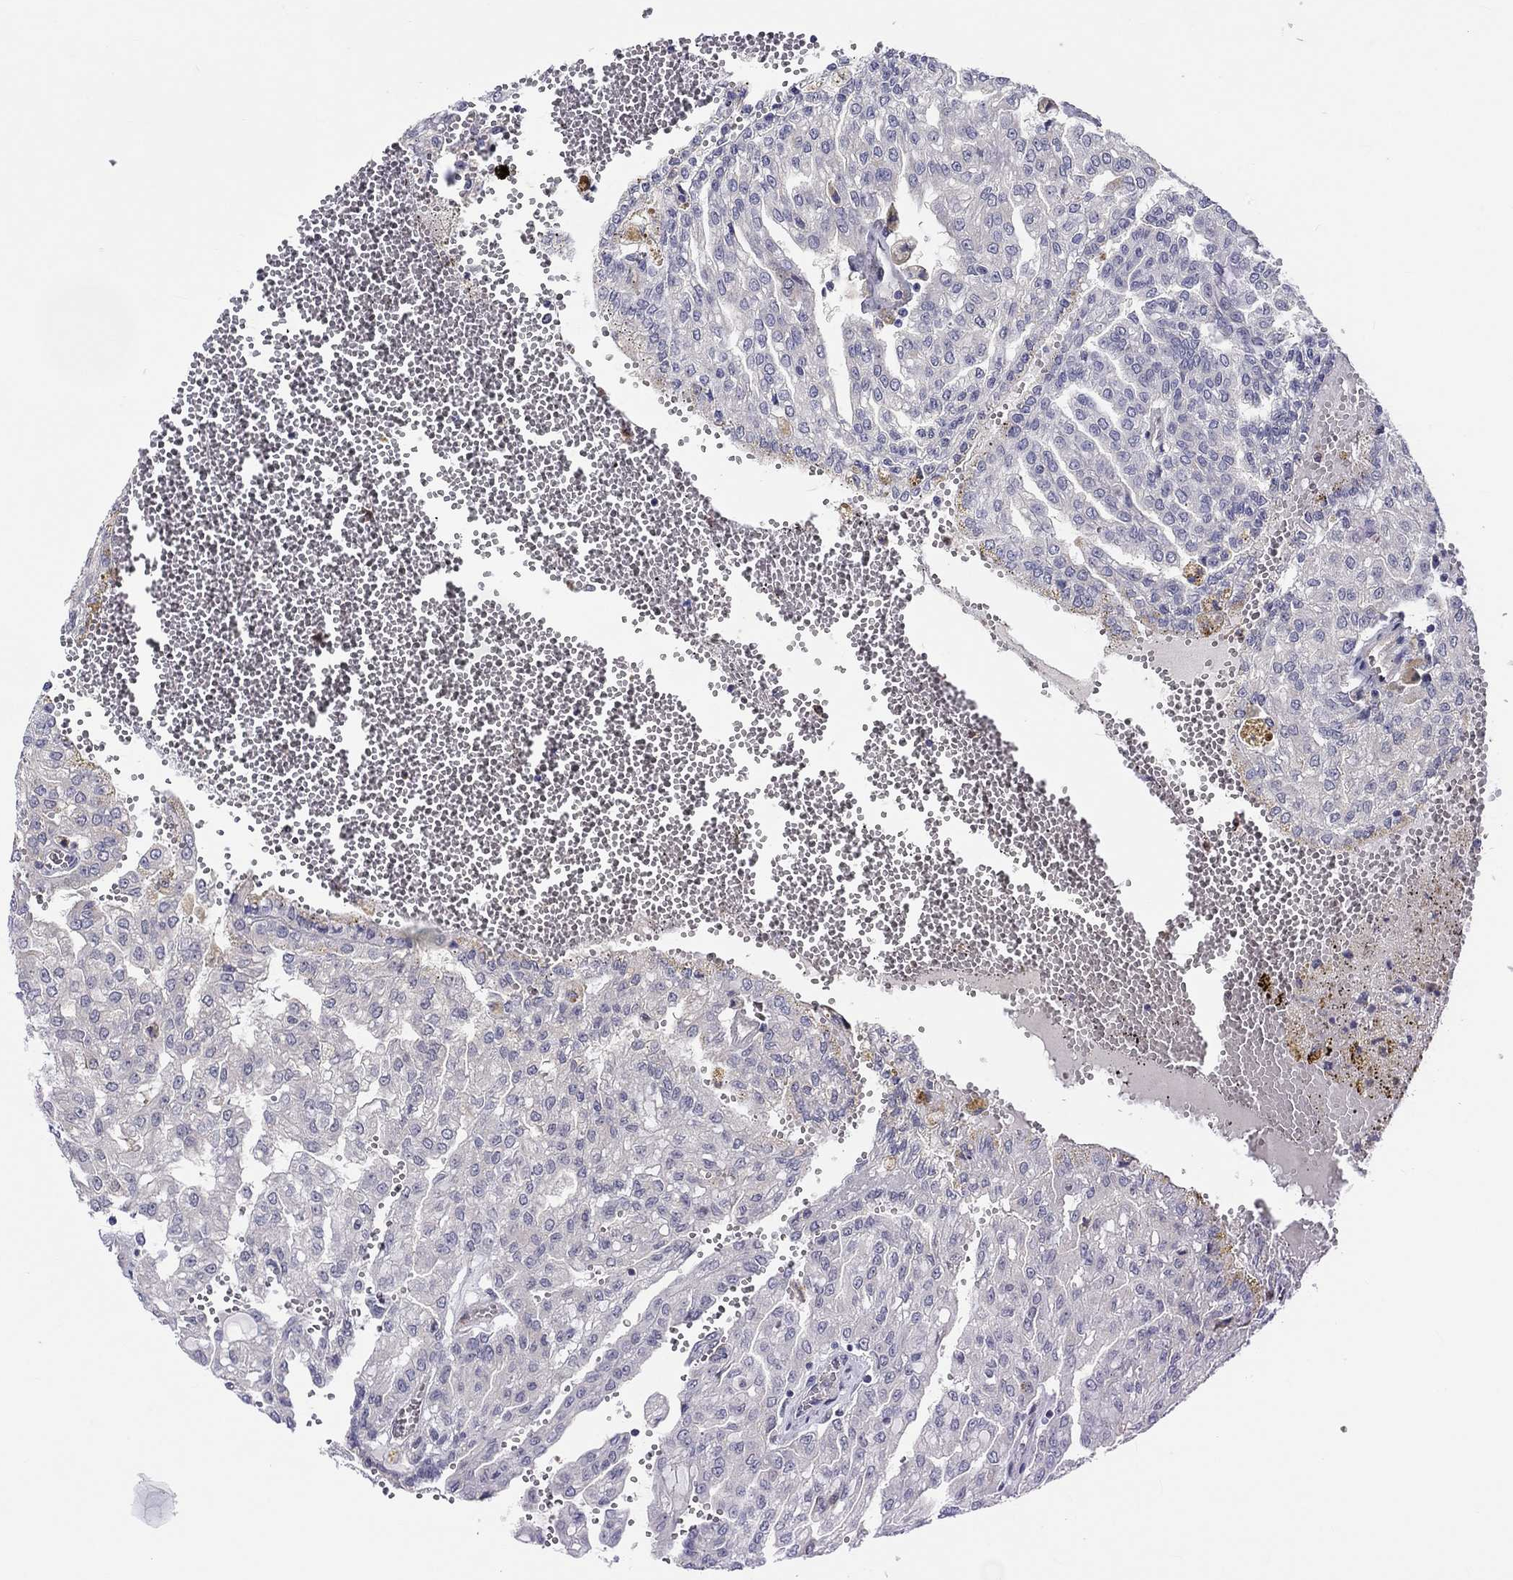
{"staining": {"intensity": "negative", "quantity": "none", "location": "none"}, "tissue": "renal cancer", "cell_type": "Tumor cells", "image_type": "cancer", "snomed": [{"axis": "morphology", "description": "Adenocarcinoma, NOS"}, {"axis": "topography", "description": "Kidney"}], "caption": "This is an IHC micrograph of human adenocarcinoma (renal). There is no staining in tumor cells.", "gene": "ABCG4", "patient": {"sex": "male", "age": 63}}